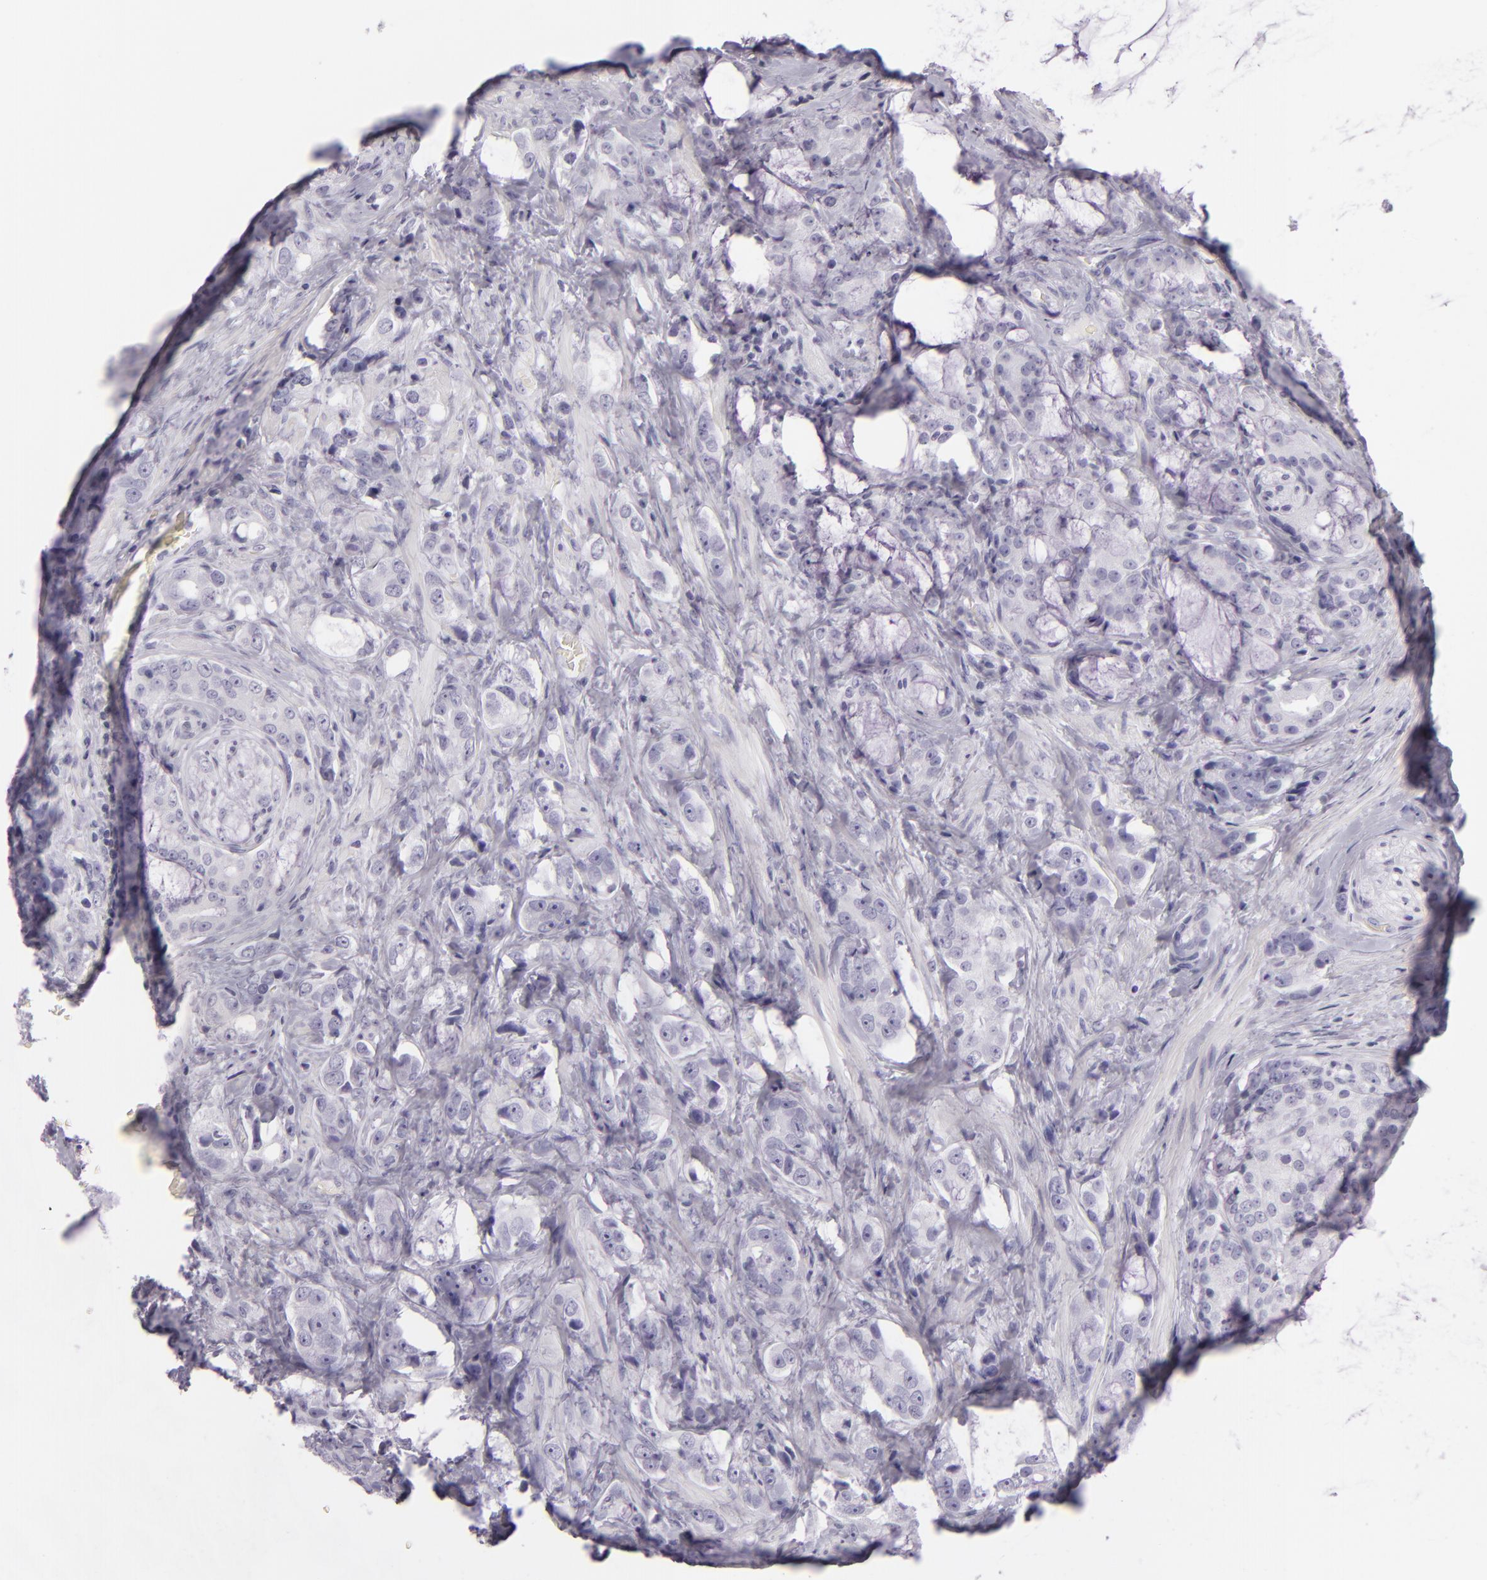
{"staining": {"intensity": "negative", "quantity": "none", "location": "none"}, "tissue": "prostate cancer", "cell_type": "Tumor cells", "image_type": "cancer", "snomed": [{"axis": "morphology", "description": "Adenocarcinoma, Medium grade"}, {"axis": "topography", "description": "Prostate"}], "caption": "This is an immunohistochemistry image of medium-grade adenocarcinoma (prostate). There is no staining in tumor cells.", "gene": "MCM3", "patient": {"sex": "male", "age": 70}}